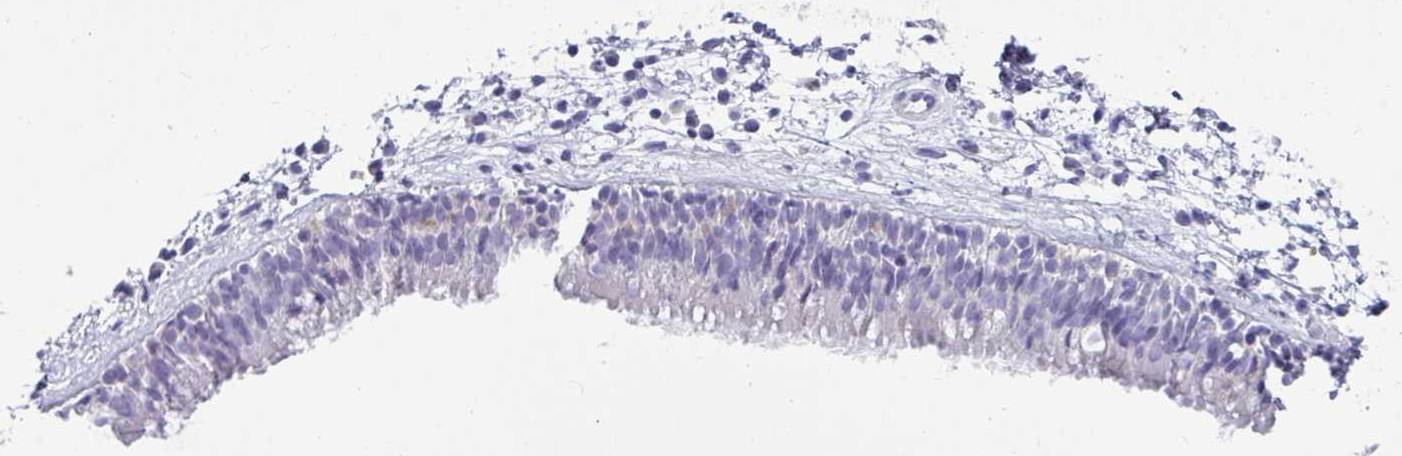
{"staining": {"intensity": "negative", "quantity": "none", "location": "none"}, "tissue": "nasopharynx", "cell_type": "Respiratory epithelial cells", "image_type": "normal", "snomed": [{"axis": "morphology", "description": "Normal tissue, NOS"}, {"axis": "topography", "description": "Nasopharynx"}], "caption": "Immunohistochemistry (IHC) micrograph of benign nasopharynx: nasopharynx stained with DAB (3,3'-diaminobenzidine) reveals no significant protein positivity in respiratory epithelial cells. Brightfield microscopy of IHC stained with DAB (3,3'-diaminobenzidine) (brown) and hematoxylin (blue), captured at high magnification.", "gene": "CTSZ", "patient": {"sex": "male", "age": 24}}